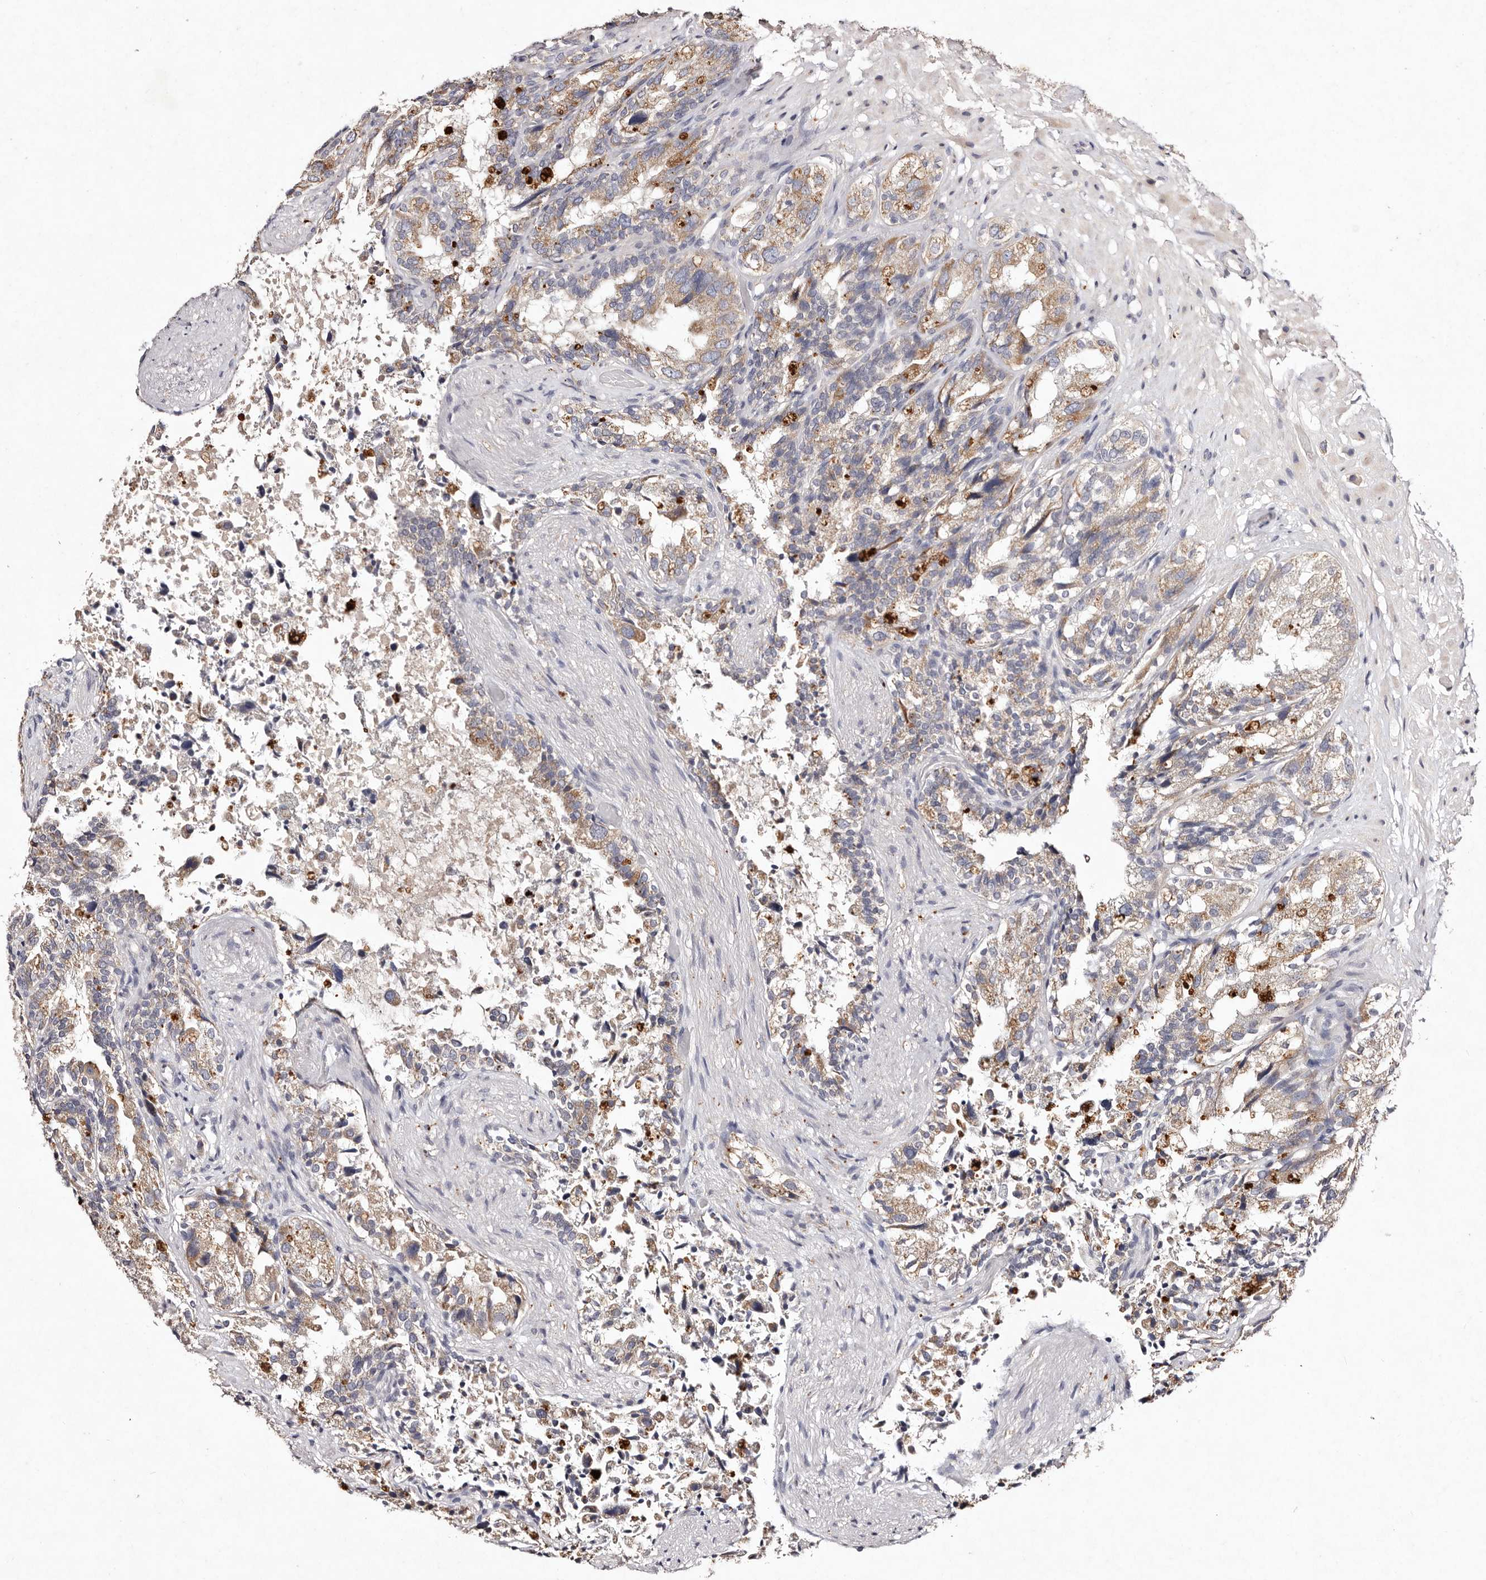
{"staining": {"intensity": "moderate", "quantity": ">75%", "location": "cytoplasmic/membranous"}, "tissue": "seminal vesicle", "cell_type": "Glandular cells", "image_type": "normal", "snomed": [{"axis": "morphology", "description": "Normal tissue, NOS"}, {"axis": "topography", "description": "Seminal veicle"}, {"axis": "topography", "description": "Peripheral nerve tissue"}], "caption": "The micrograph shows a brown stain indicating the presence of a protein in the cytoplasmic/membranous of glandular cells in seminal vesicle. (IHC, brightfield microscopy, high magnification).", "gene": "TSC2", "patient": {"sex": "male", "age": 63}}